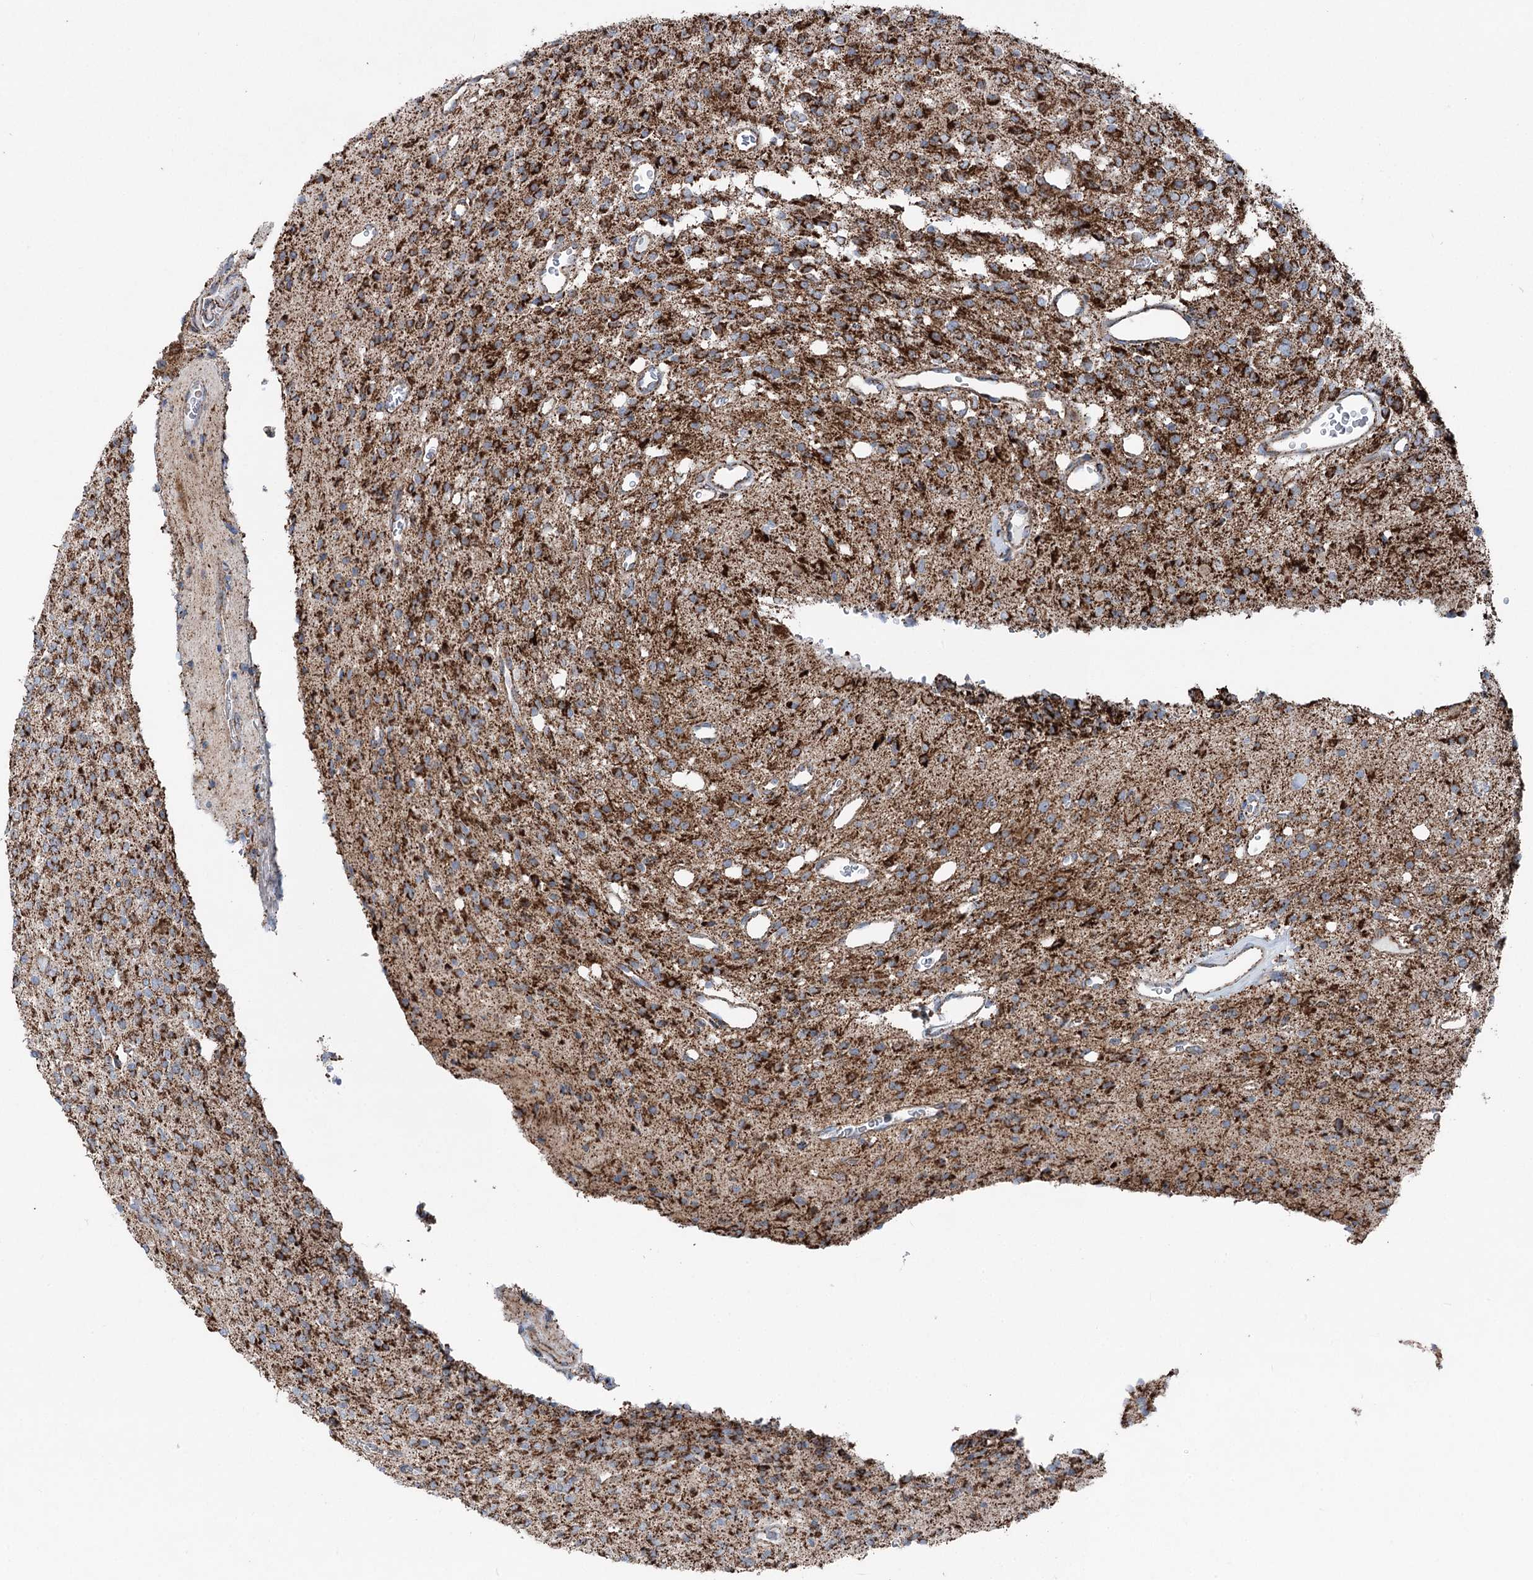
{"staining": {"intensity": "strong", "quantity": ">75%", "location": "cytoplasmic/membranous"}, "tissue": "glioma", "cell_type": "Tumor cells", "image_type": "cancer", "snomed": [{"axis": "morphology", "description": "Glioma, malignant, High grade"}, {"axis": "topography", "description": "Brain"}], "caption": "Human glioma stained with a protein marker demonstrates strong staining in tumor cells.", "gene": "UCN3", "patient": {"sex": "male", "age": 34}}